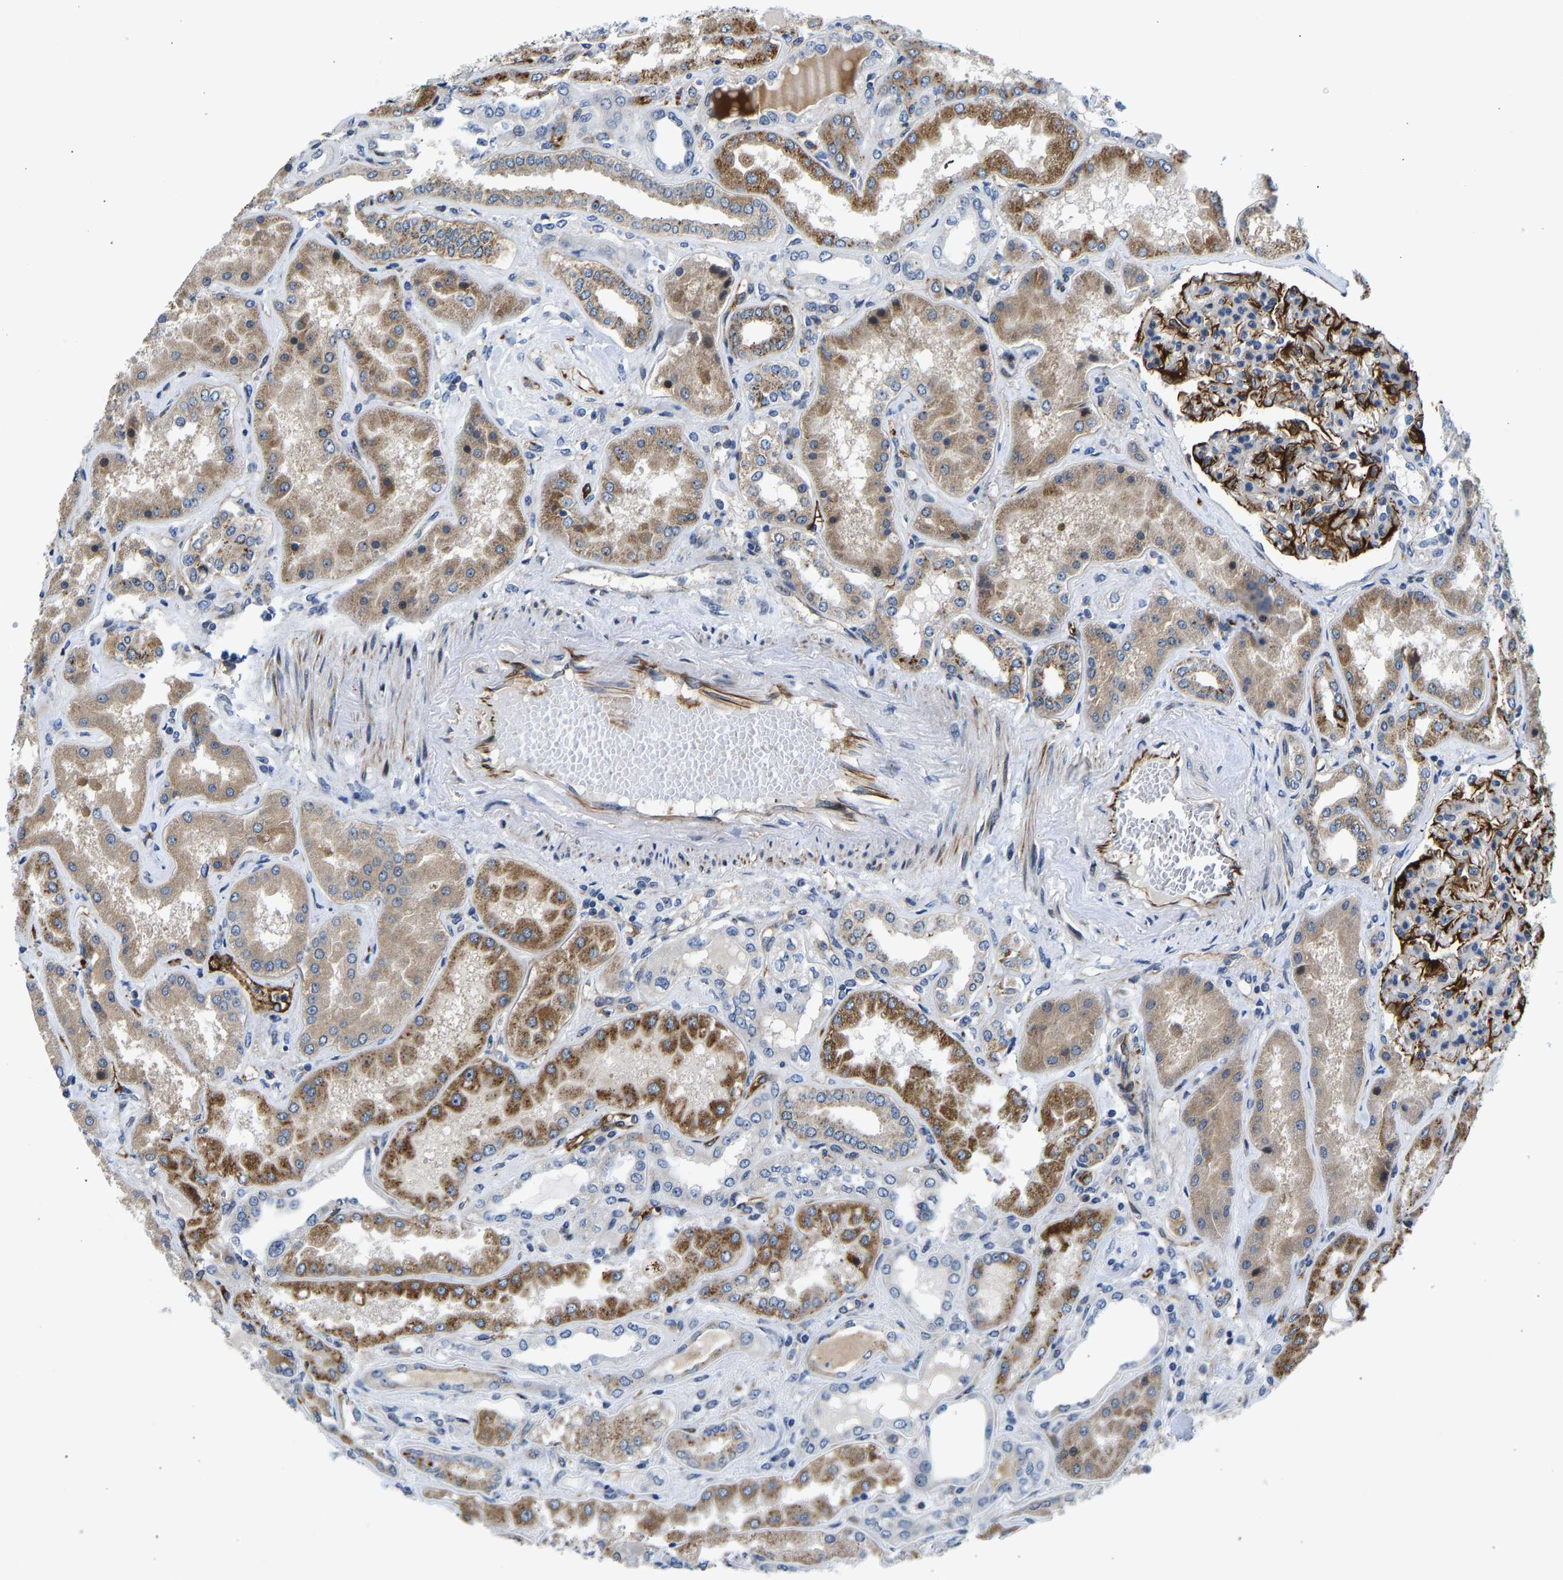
{"staining": {"intensity": "strong", "quantity": "25%-75%", "location": "cytoplasmic/membranous"}, "tissue": "kidney", "cell_type": "Cells in glomeruli", "image_type": "normal", "snomed": [{"axis": "morphology", "description": "Normal tissue, NOS"}, {"axis": "topography", "description": "Kidney"}], "caption": "This micrograph exhibits immunohistochemistry staining of unremarkable human kidney, with high strong cytoplasmic/membranous expression in approximately 25%-75% of cells in glomeruli.", "gene": "RESF1", "patient": {"sex": "female", "age": 56}}